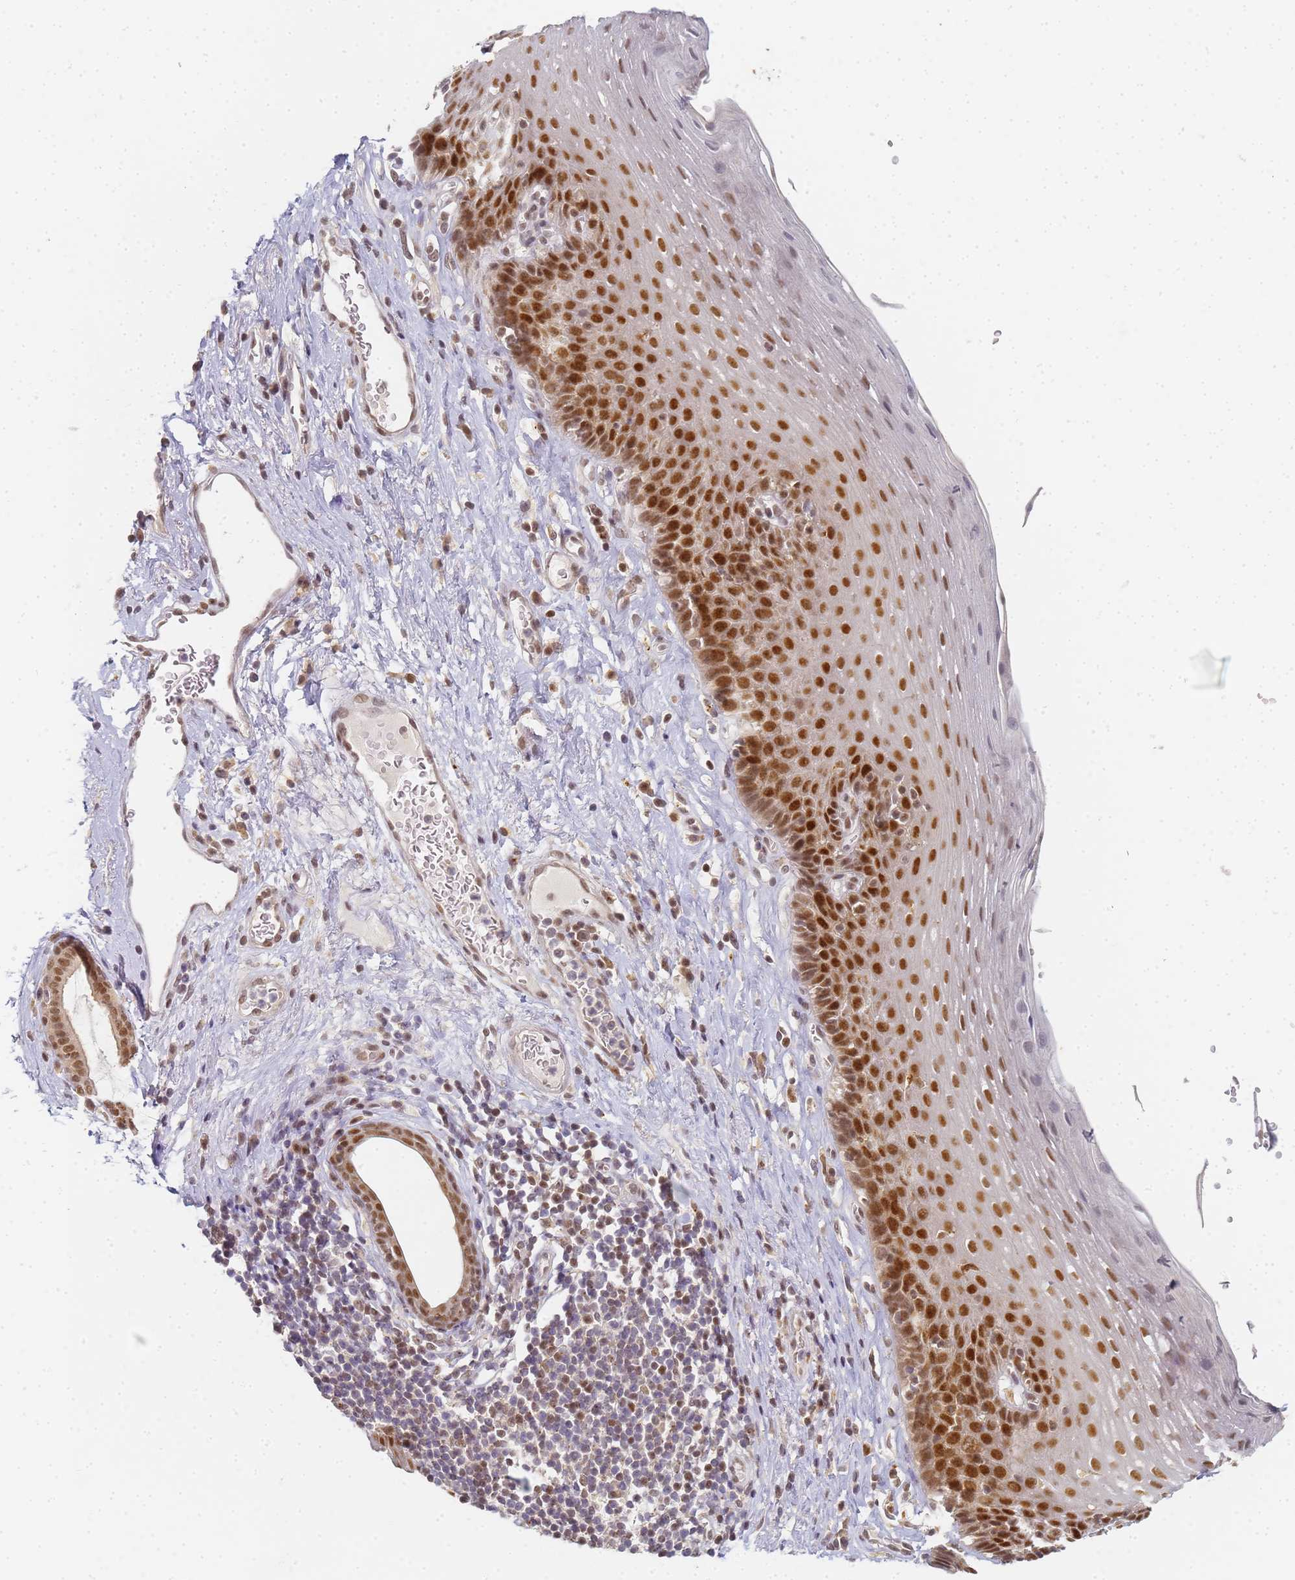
{"staining": {"intensity": "strong", "quantity": ">75%", "location": "nuclear"}, "tissue": "esophagus", "cell_type": "Squamous epithelial cells", "image_type": "normal", "snomed": [{"axis": "morphology", "description": "Normal tissue, NOS"}, {"axis": "topography", "description": "Esophagus"}], "caption": "A micrograph showing strong nuclear positivity in about >75% of squamous epithelial cells in normal esophagus, as visualized by brown immunohistochemical staining.", "gene": "HMCES", "patient": {"sex": "female", "age": 66}}